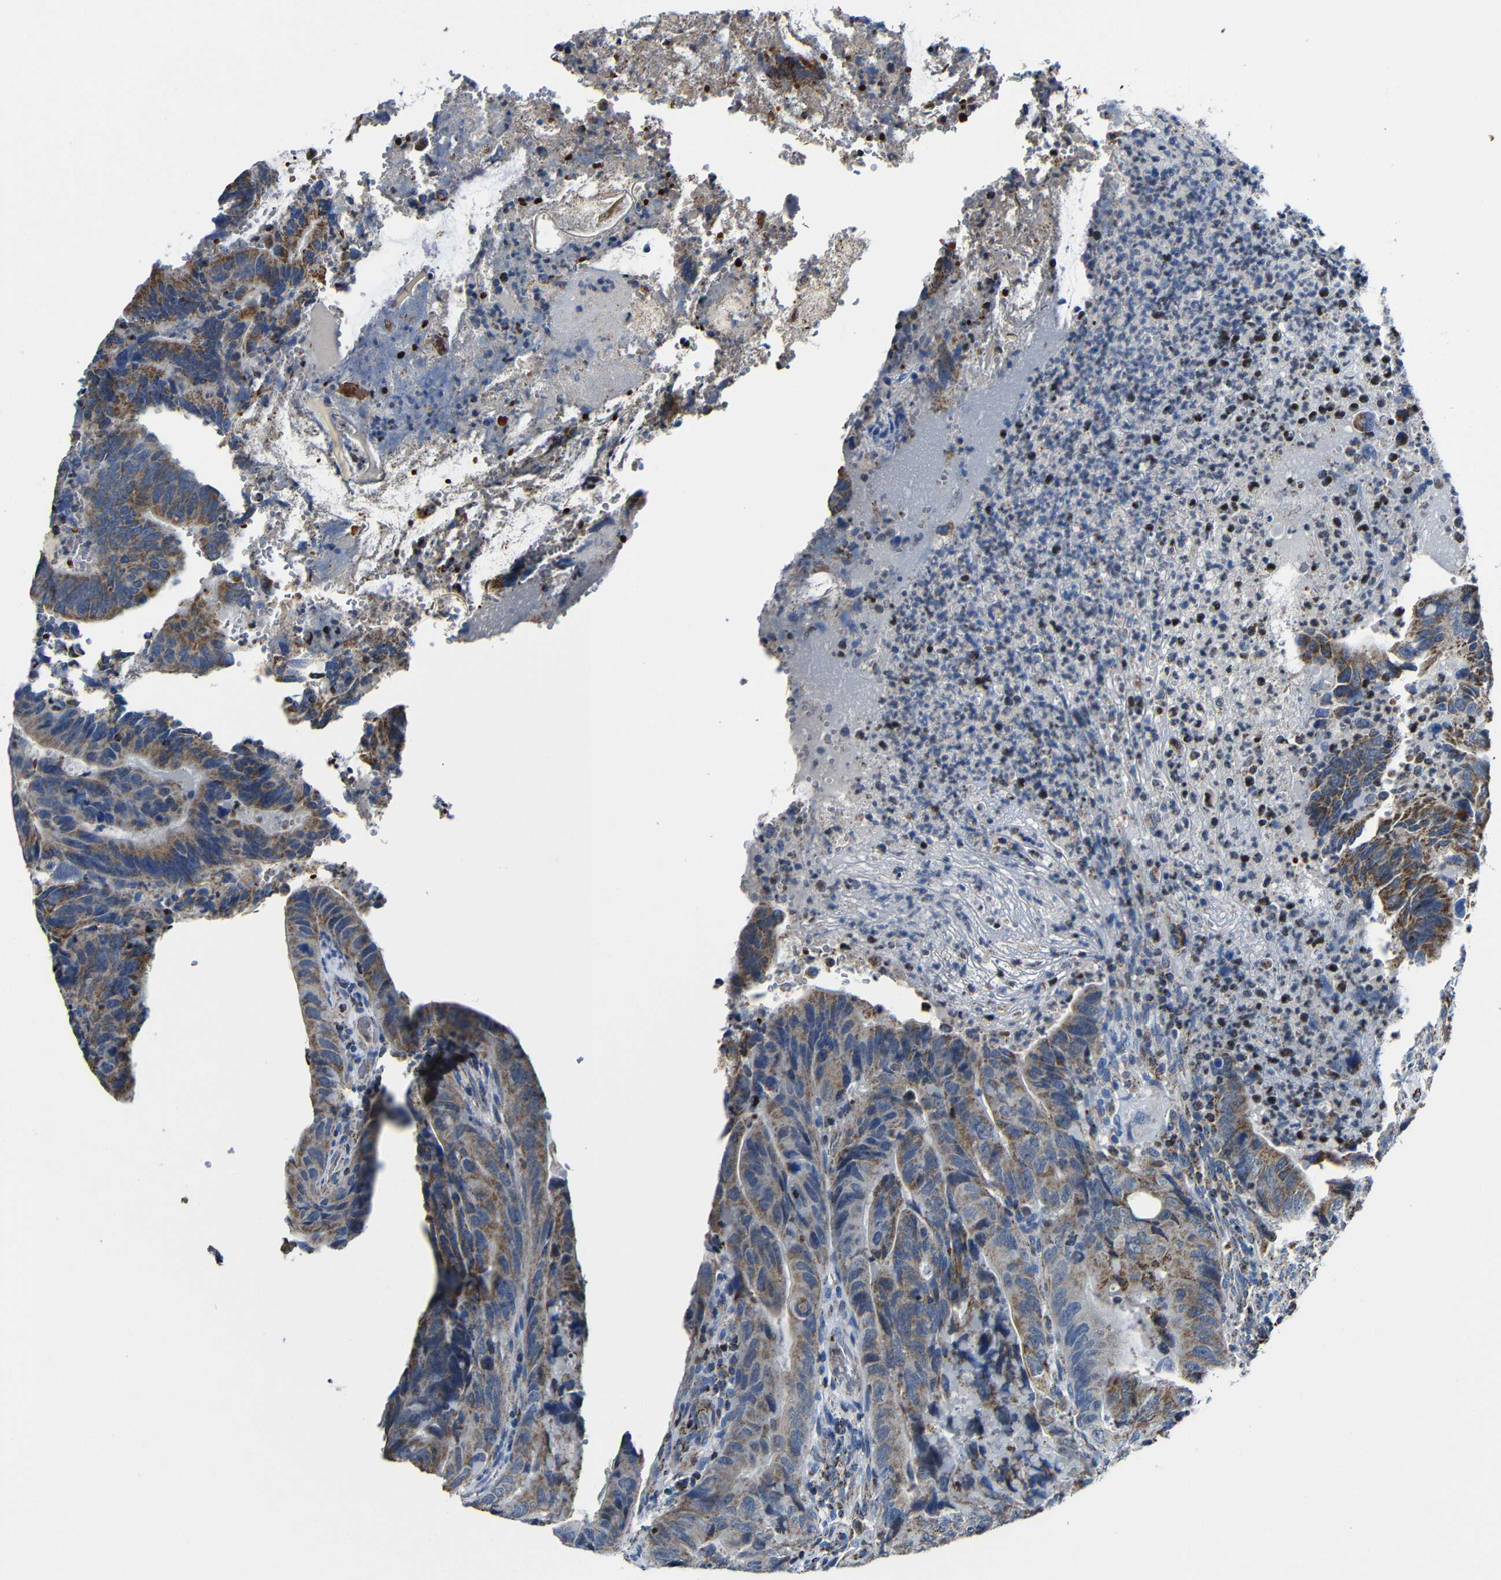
{"staining": {"intensity": "moderate", "quantity": ">75%", "location": "cytoplasmic/membranous"}, "tissue": "colorectal cancer", "cell_type": "Tumor cells", "image_type": "cancer", "snomed": [{"axis": "morphology", "description": "Normal tissue, NOS"}, {"axis": "morphology", "description": "Adenocarcinoma, NOS"}, {"axis": "topography", "description": "Colon"}], "caption": "Immunohistochemical staining of human adenocarcinoma (colorectal) reveals medium levels of moderate cytoplasmic/membranous protein staining in about >75% of tumor cells. The staining was performed using DAB to visualize the protein expression in brown, while the nuclei were stained in blue with hematoxylin (Magnification: 20x).", "gene": "CA5B", "patient": {"sex": "male", "age": 56}}